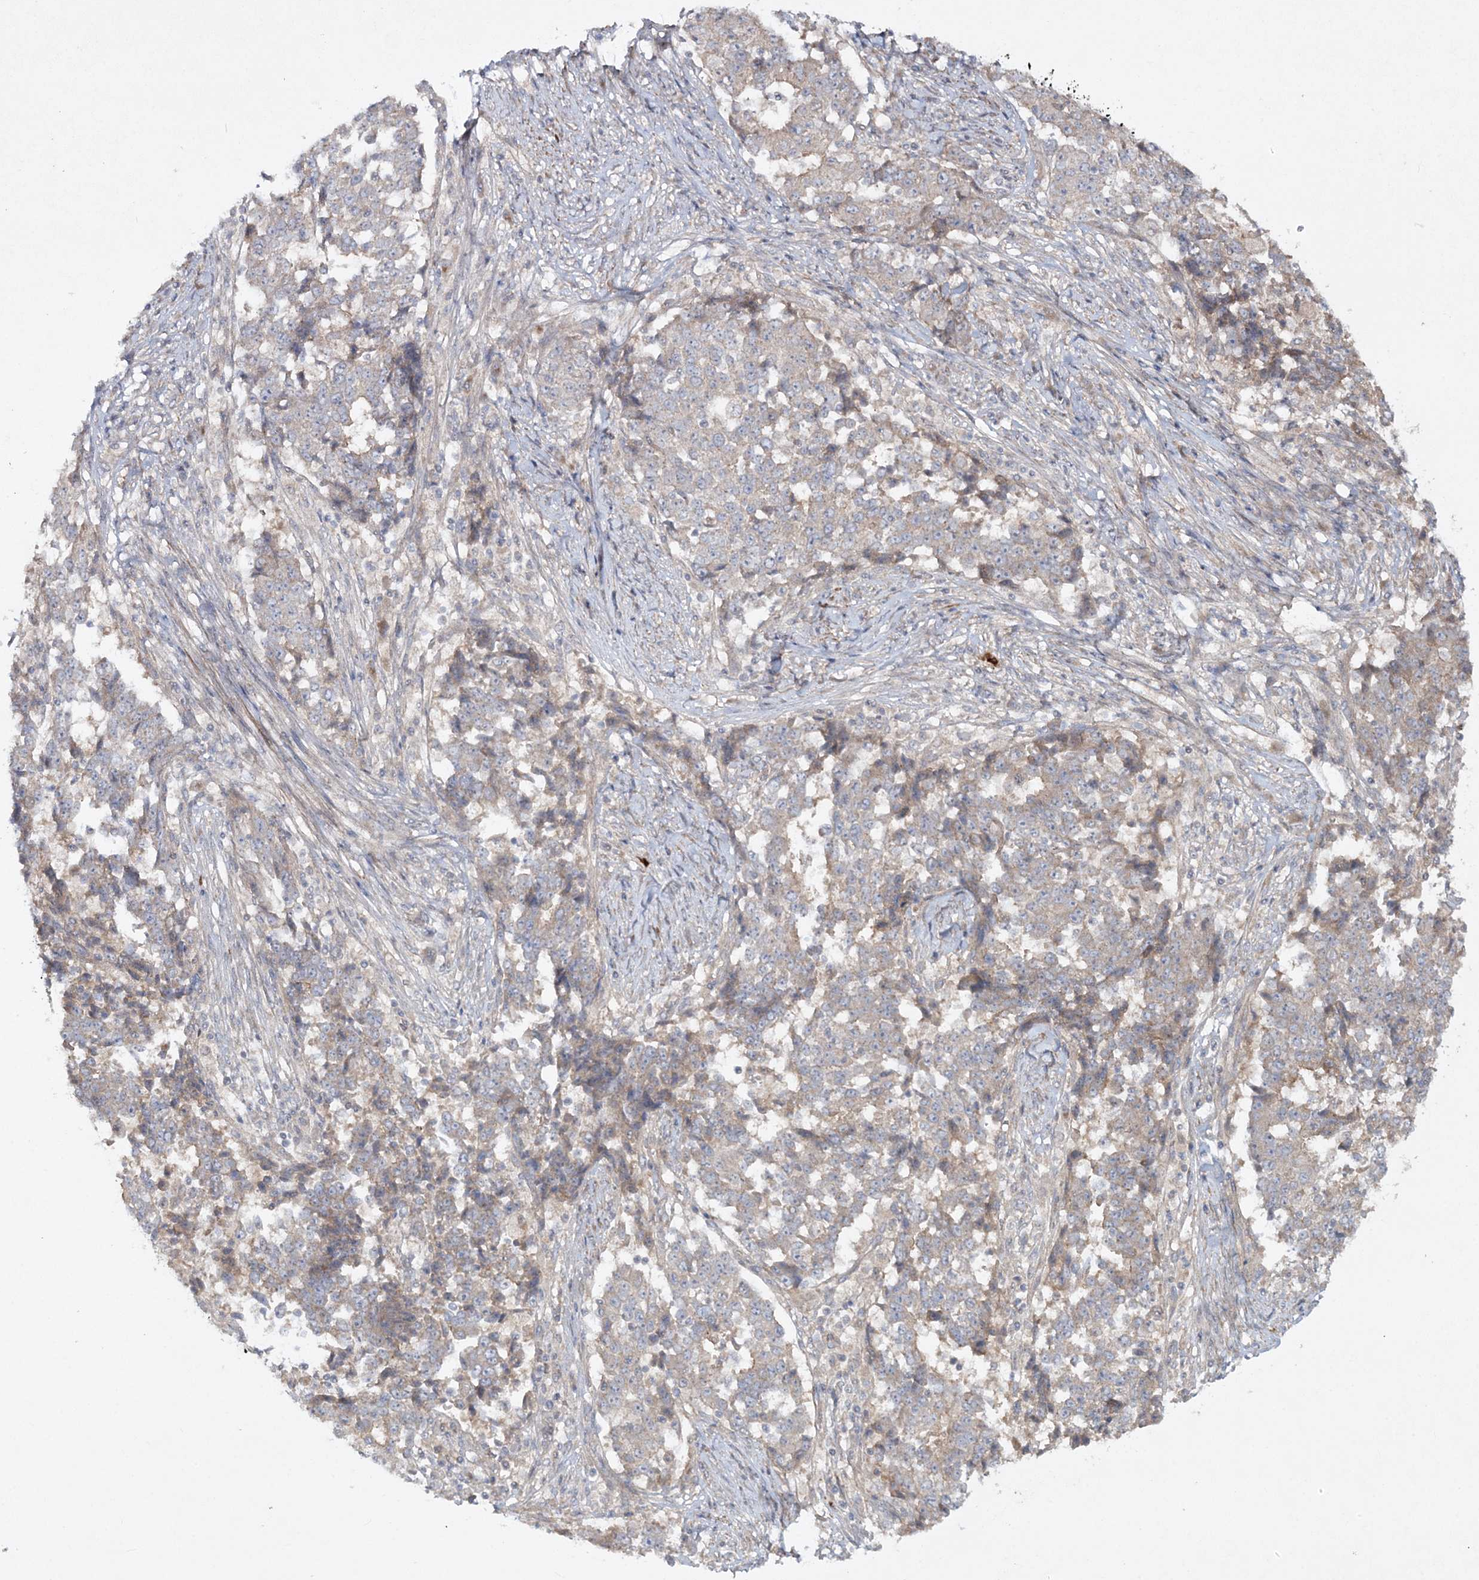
{"staining": {"intensity": "weak", "quantity": "<25%", "location": "cytoplasmic/membranous"}, "tissue": "stomach cancer", "cell_type": "Tumor cells", "image_type": "cancer", "snomed": [{"axis": "morphology", "description": "Adenocarcinoma, NOS"}, {"axis": "topography", "description": "Stomach"}], "caption": "The micrograph displays no staining of tumor cells in adenocarcinoma (stomach).", "gene": "MOCS2", "patient": {"sex": "male", "age": 59}}